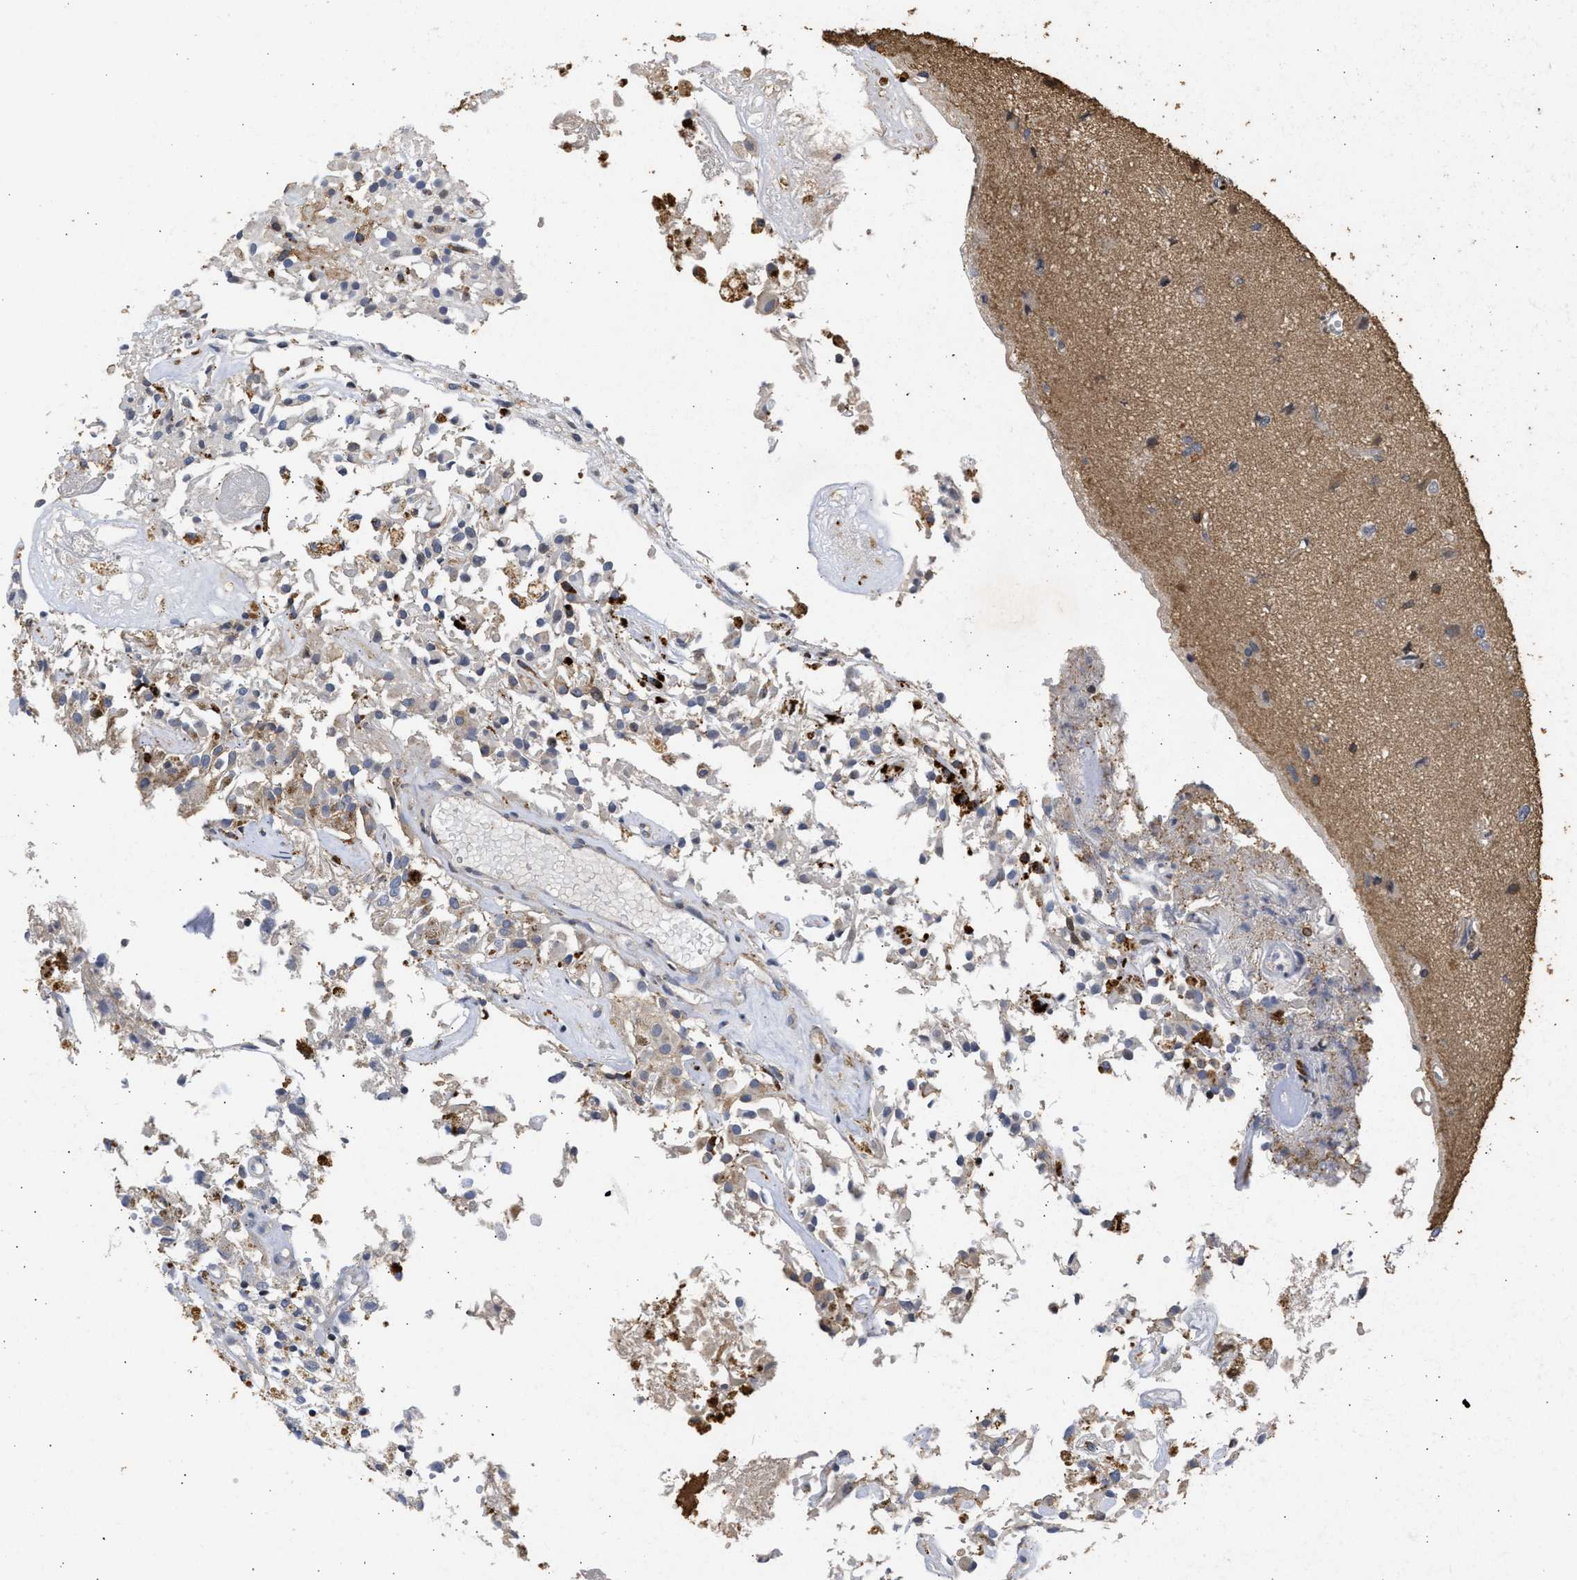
{"staining": {"intensity": "weak", "quantity": "<25%", "location": "cytoplasmic/membranous"}, "tissue": "glioma", "cell_type": "Tumor cells", "image_type": "cancer", "snomed": [{"axis": "morphology", "description": "Glioma, malignant, High grade"}, {"axis": "topography", "description": "Brain"}], "caption": "Immunohistochemical staining of human high-grade glioma (malignant) shows no significant expression in tumor cells.", "gene": "ENSG00000142539", "patient": {"sex": "female", "age": 59}}